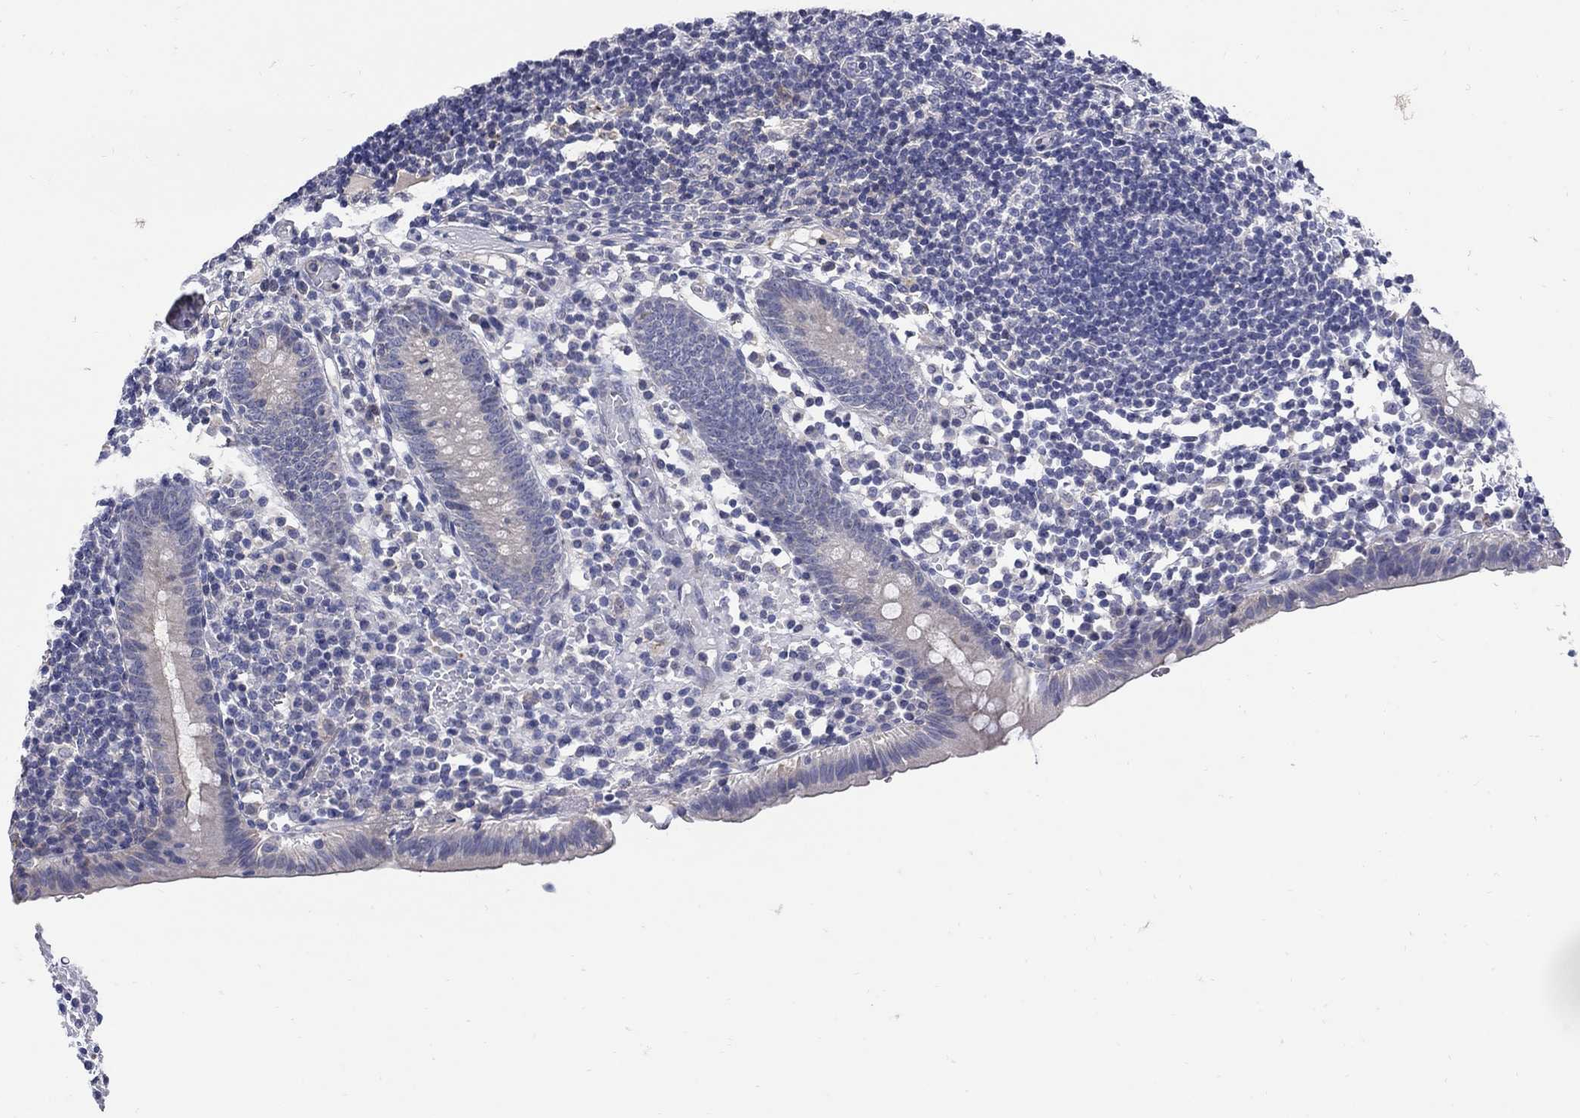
{"staining": {"intensity": "negative", "quantity": "none", "location": "none"}, "tissue": "appendix", "cell_type": "Glandular cells", "image_type": "normal", "snomed": [{"axis": "morphology", "description": "Normal tissue, NOS"}, {"axis": "topography", "description": "Appendix"}], "caption": "IHC of unremarkable appendix shows no expression in glandular cells.", "gene": "CETN1", "patient": {"sex": "female", "age": 40}}